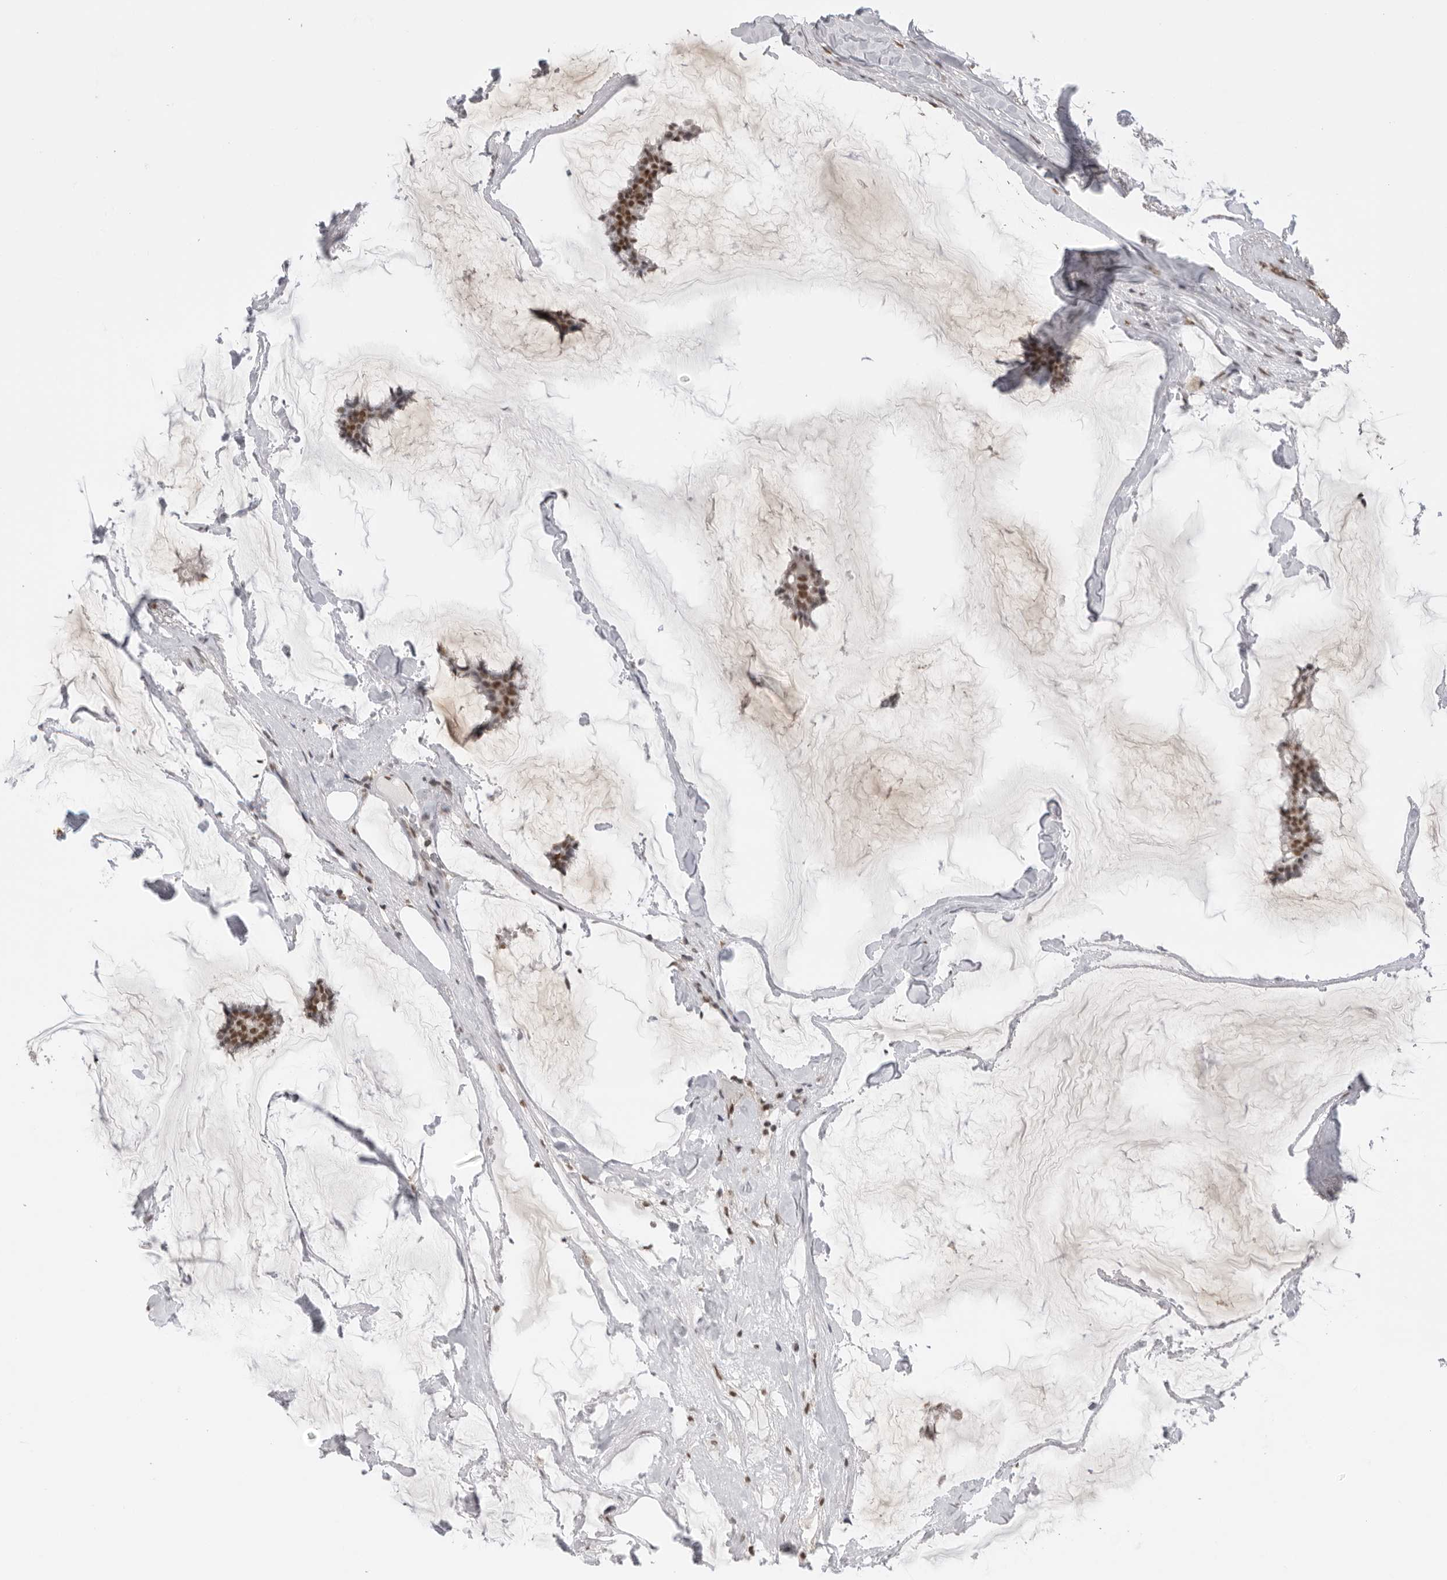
{"staining": {"intensity": "moderate", "quantity": ">75%", "location": "nuclear"}, "tissue": "breast cancer", "cell_type": "Tumor cells", "image_type": "cancer", "snomed": [{"axis": "morphology", "description": "Duct carcinoma"}, {"axis": "topography", "description": "Breast"}], "caption": "IHC of intraductal carcinoma (breast) exhibits medium levels of moderate nuclear positivity in approximately >75% of tumor cells.", "gene": "RPA2", "patient": {"sex": "female", "age": 93}}